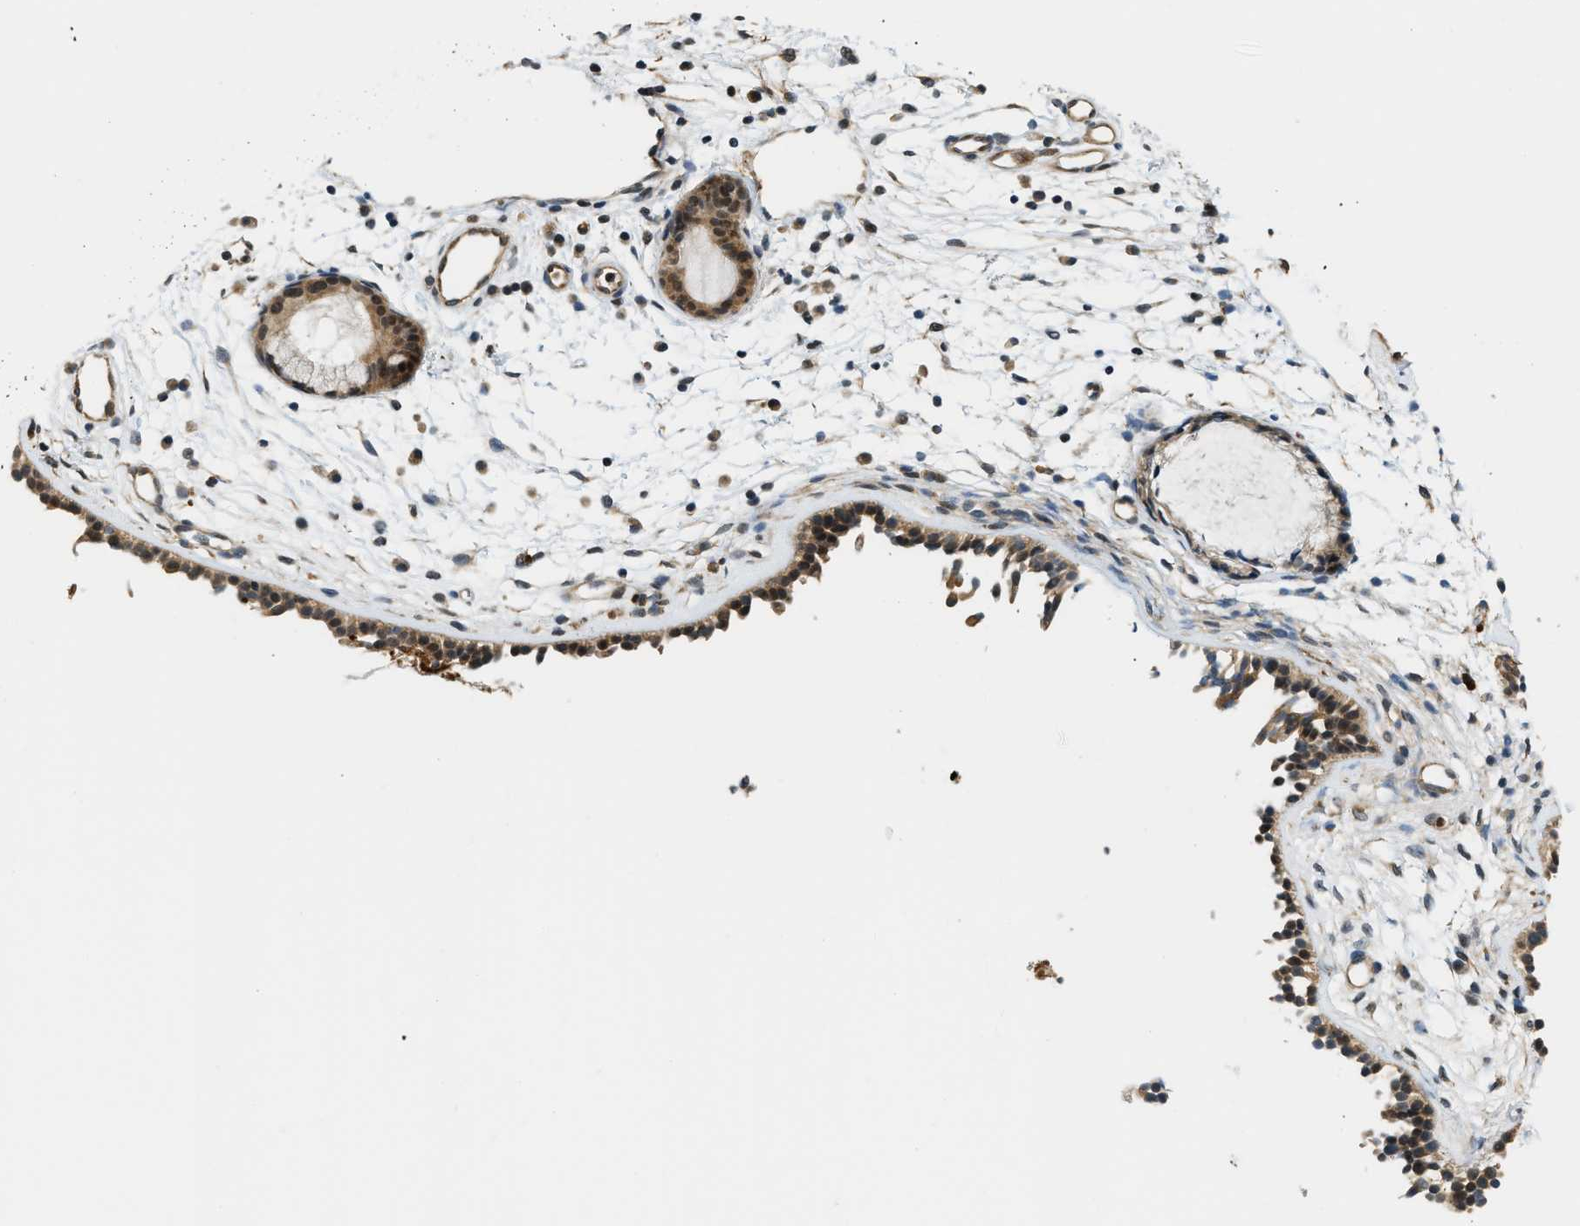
{"staining": {"intensity": "moderate", "quantity": ">75%", "location": "cytoplasmic/membranous,nuclear"}, "tissue": "nasopharynx", "cell_type": "Respiratory epithelial cells", "image_type": "normal", "snomed": [{"axis": "morphology", "description": "Normal tissue, NOS"}, {"axis": "topography", "description": "Nasopharynx"}], "caption": "The immunohistochemical stain highlights moderate cytoplasmic/membranous,nuclear expression in respiratory epithelial cells of unremarkable nasopharynx. (DAB IHC with brightfield microscopy, high magnification).", "gene": "KMT2A", "patient": {"sex": "male", "age": 21}}